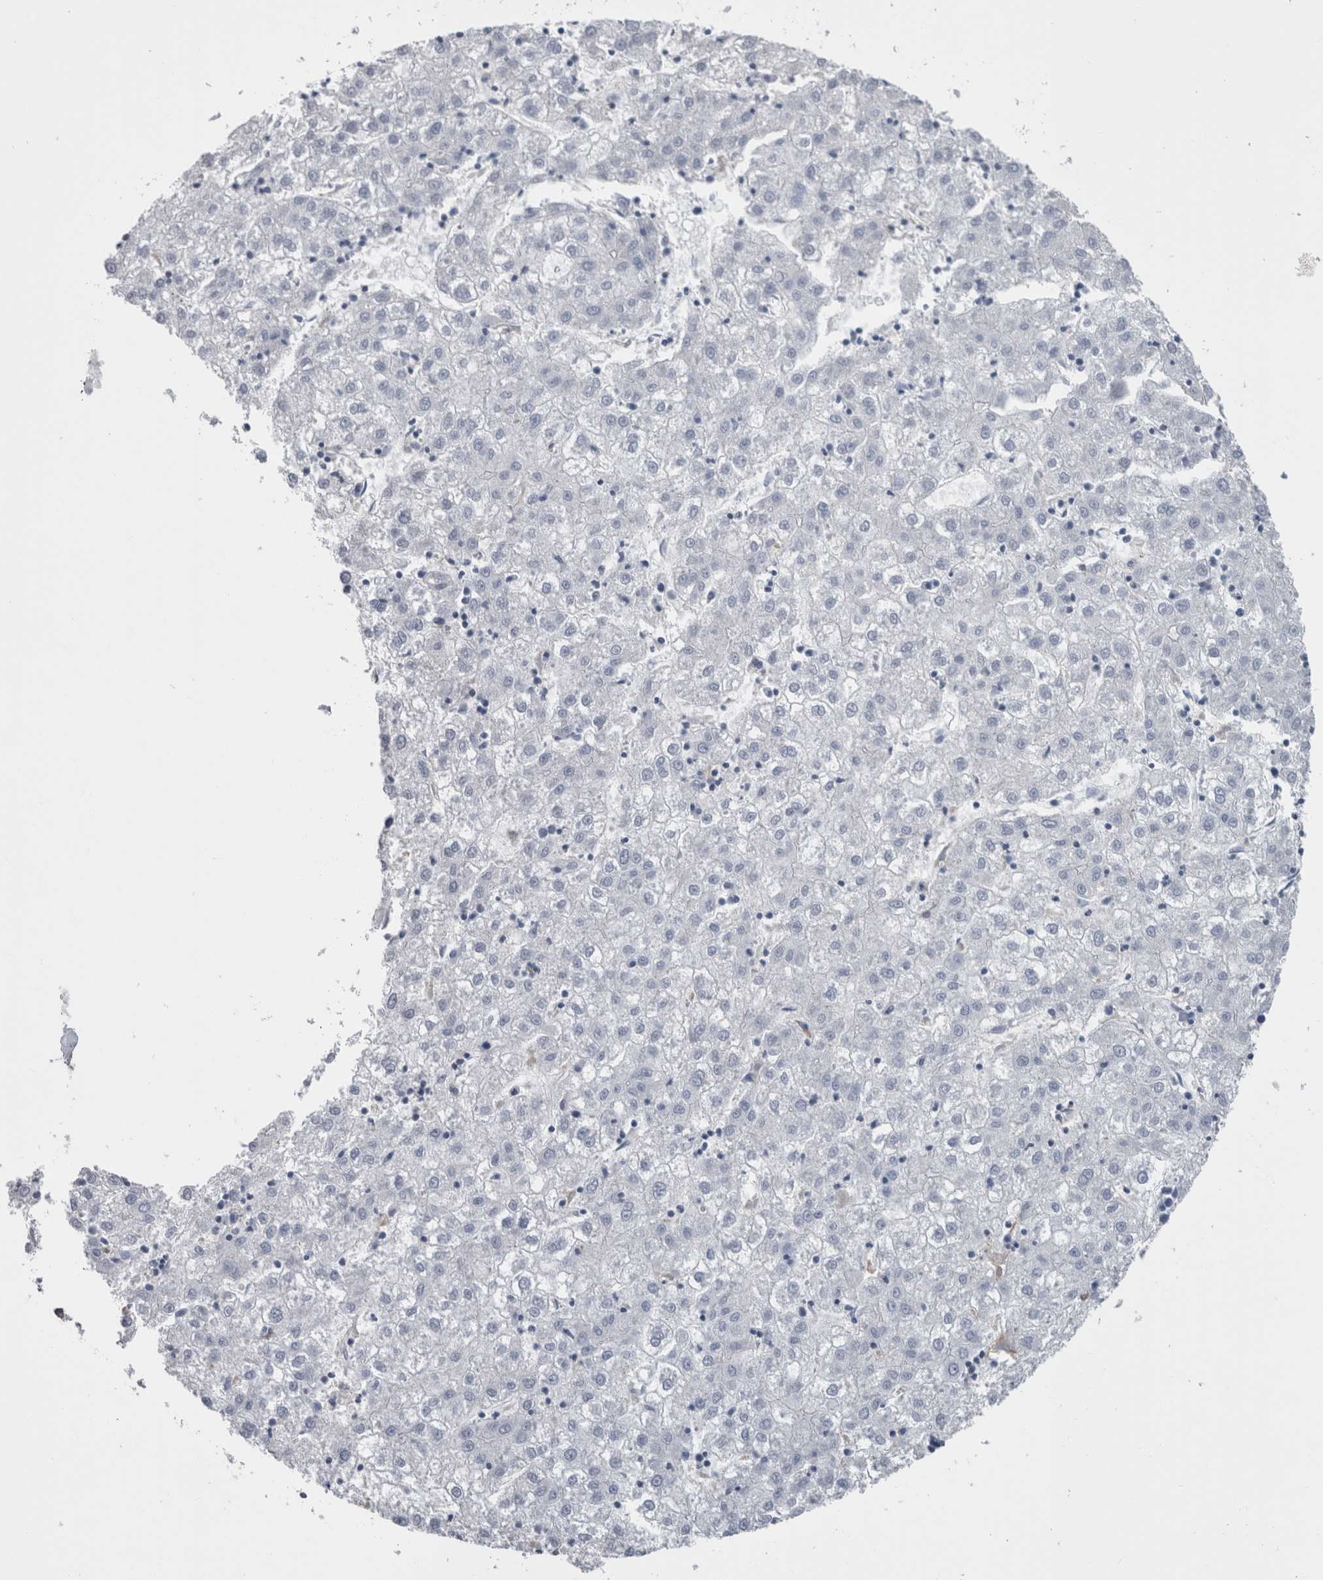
{"staining": {"intensity": "negative", "quantity": "none", "location": "none"}, "tissue": "liver cancer", "cell_type": "Tumor cells", "image_type": "cancer", "snomed": [{"axis": "morphology", "description": "Carcinoma, Hepatocellular, NOS"}, {"axis": "topography", "description": "Liver"}], "caption": "Immunohistochemical staining of liver cancer (hepatocellular carcinoma) displays no significant expression in tumor cells.", "gene": "GDAP1", "patient": {"sex": "male", "age": 72}}